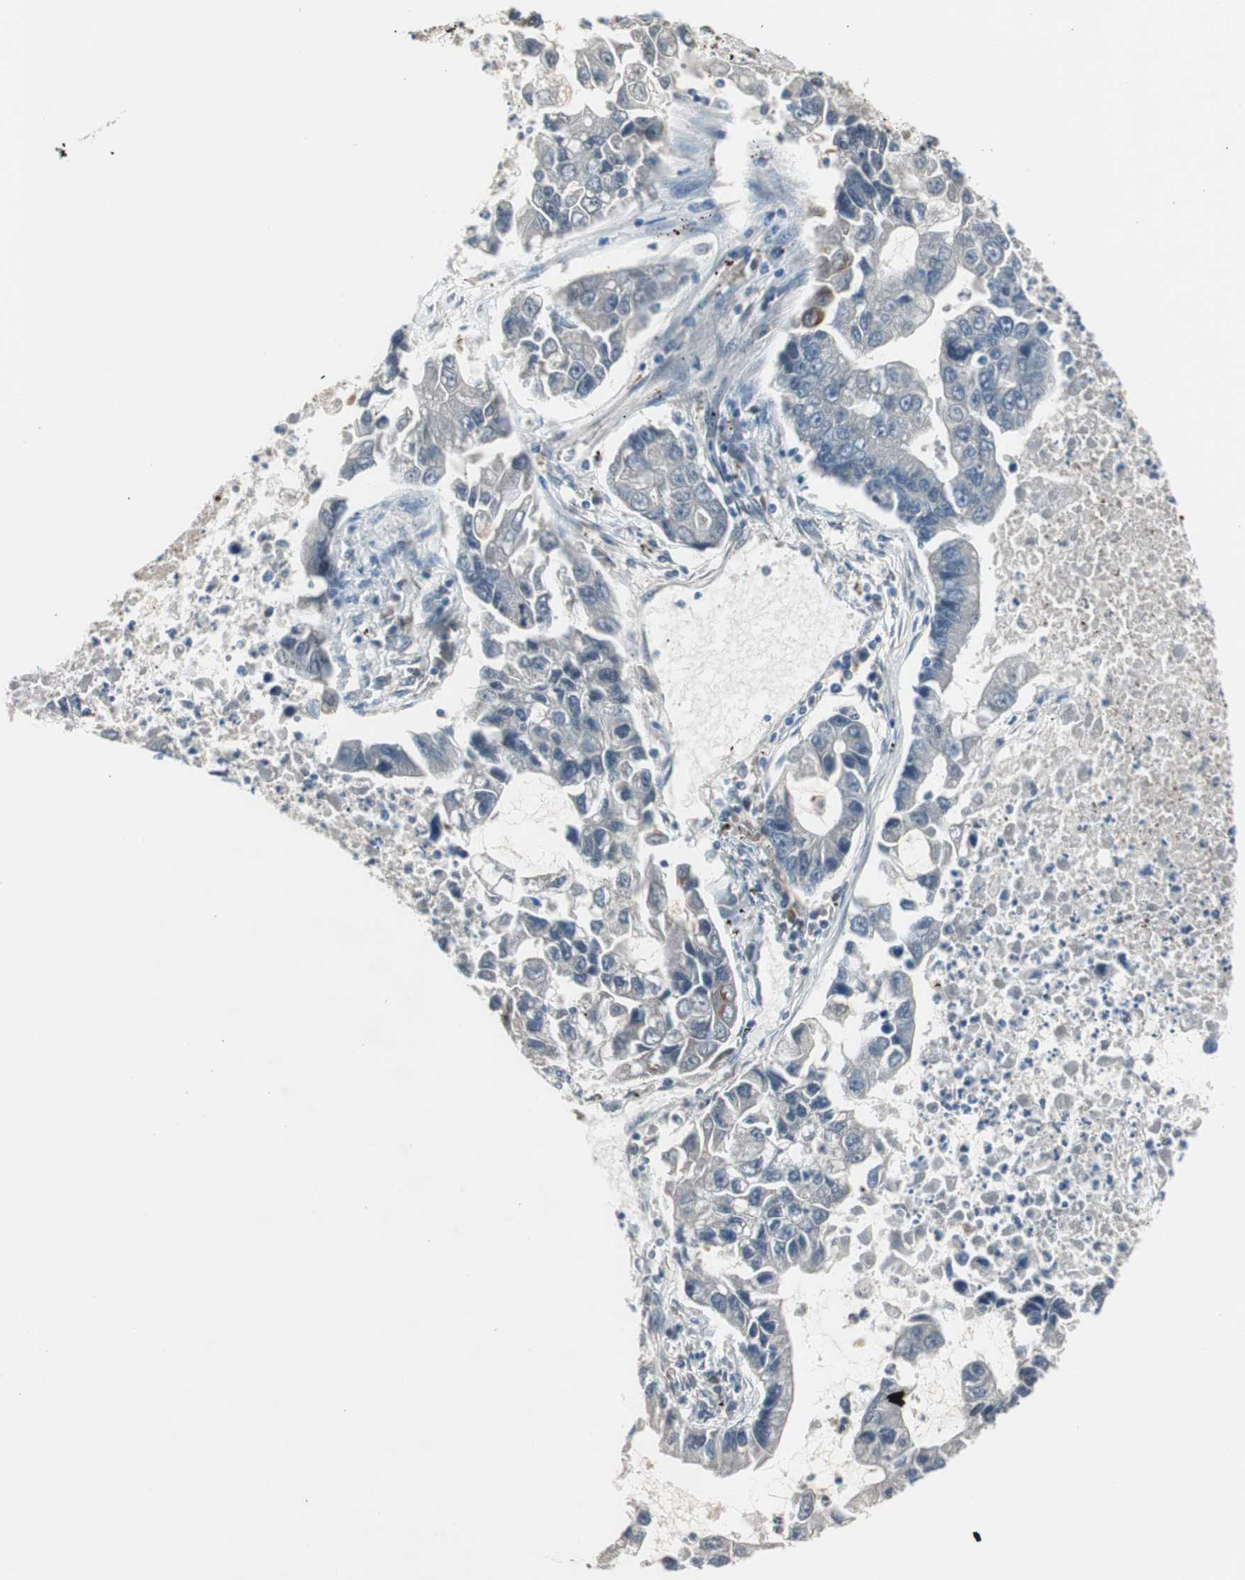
{"staining": {"intensity": "negative", "quantity": "none", "location": "none"}, "tissue": "lung cancer", "cell_type": "Tumor cells", "image_type": "cancer", "snomed": [{"axis": "morphology", "description": "Adenocarcinoma, NOS"}, {"axis": "topography", "description": "Lung"}], "caption": "Immunohistochemistry (IHC) image of neoplastic tissue: lung adenocarcinoma stained with DAB exhibits no significant protein expression in tumor cells.", "gene": "SERPINF1", "patient": {"sex": "female", "age": 51}}